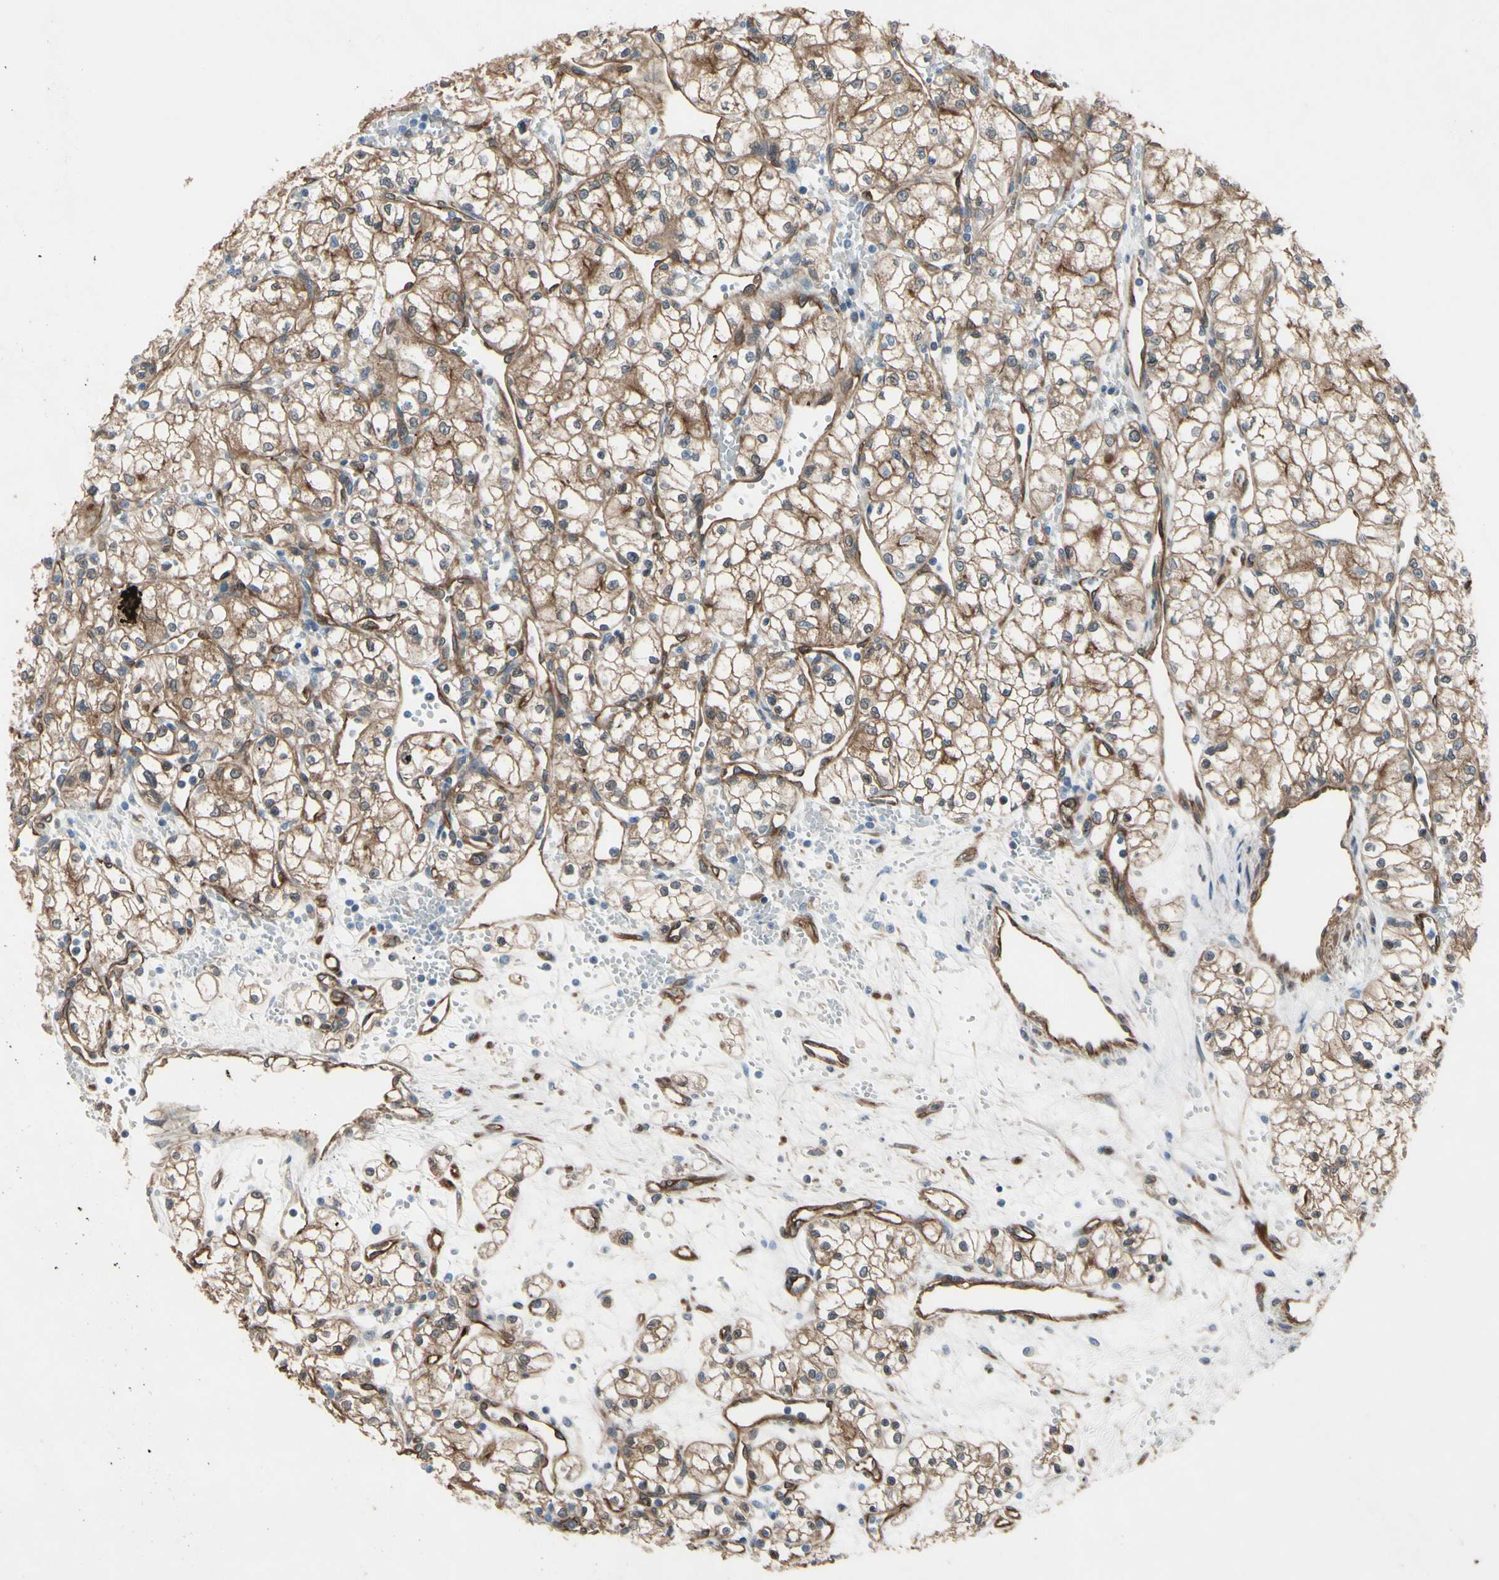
{"staining": {"intensity": "moderate", "quantity": "25%-75%", "location": "cytoplasmic/membranous"}, "tissue": "renal cancer", "cell_type": "Tumor cells", "image_type": "cancer", "snomed": [{"axis": "morphology", "description": "Normal tissue, NOS"}, {"axis": "morphology", "description": "Adenocarcinoma, NOS"}, {"axis": "topography", "description": "Kidney"}], "caption": "Immunohistochemical staining of renal adenocarcinoma shows moderate cytoplasmic/membranous protein positivity in approximately 25%-75% of tumor cells.", "gene": "CTTNBP2", "patient": {"sex": "male", "age": 59}}